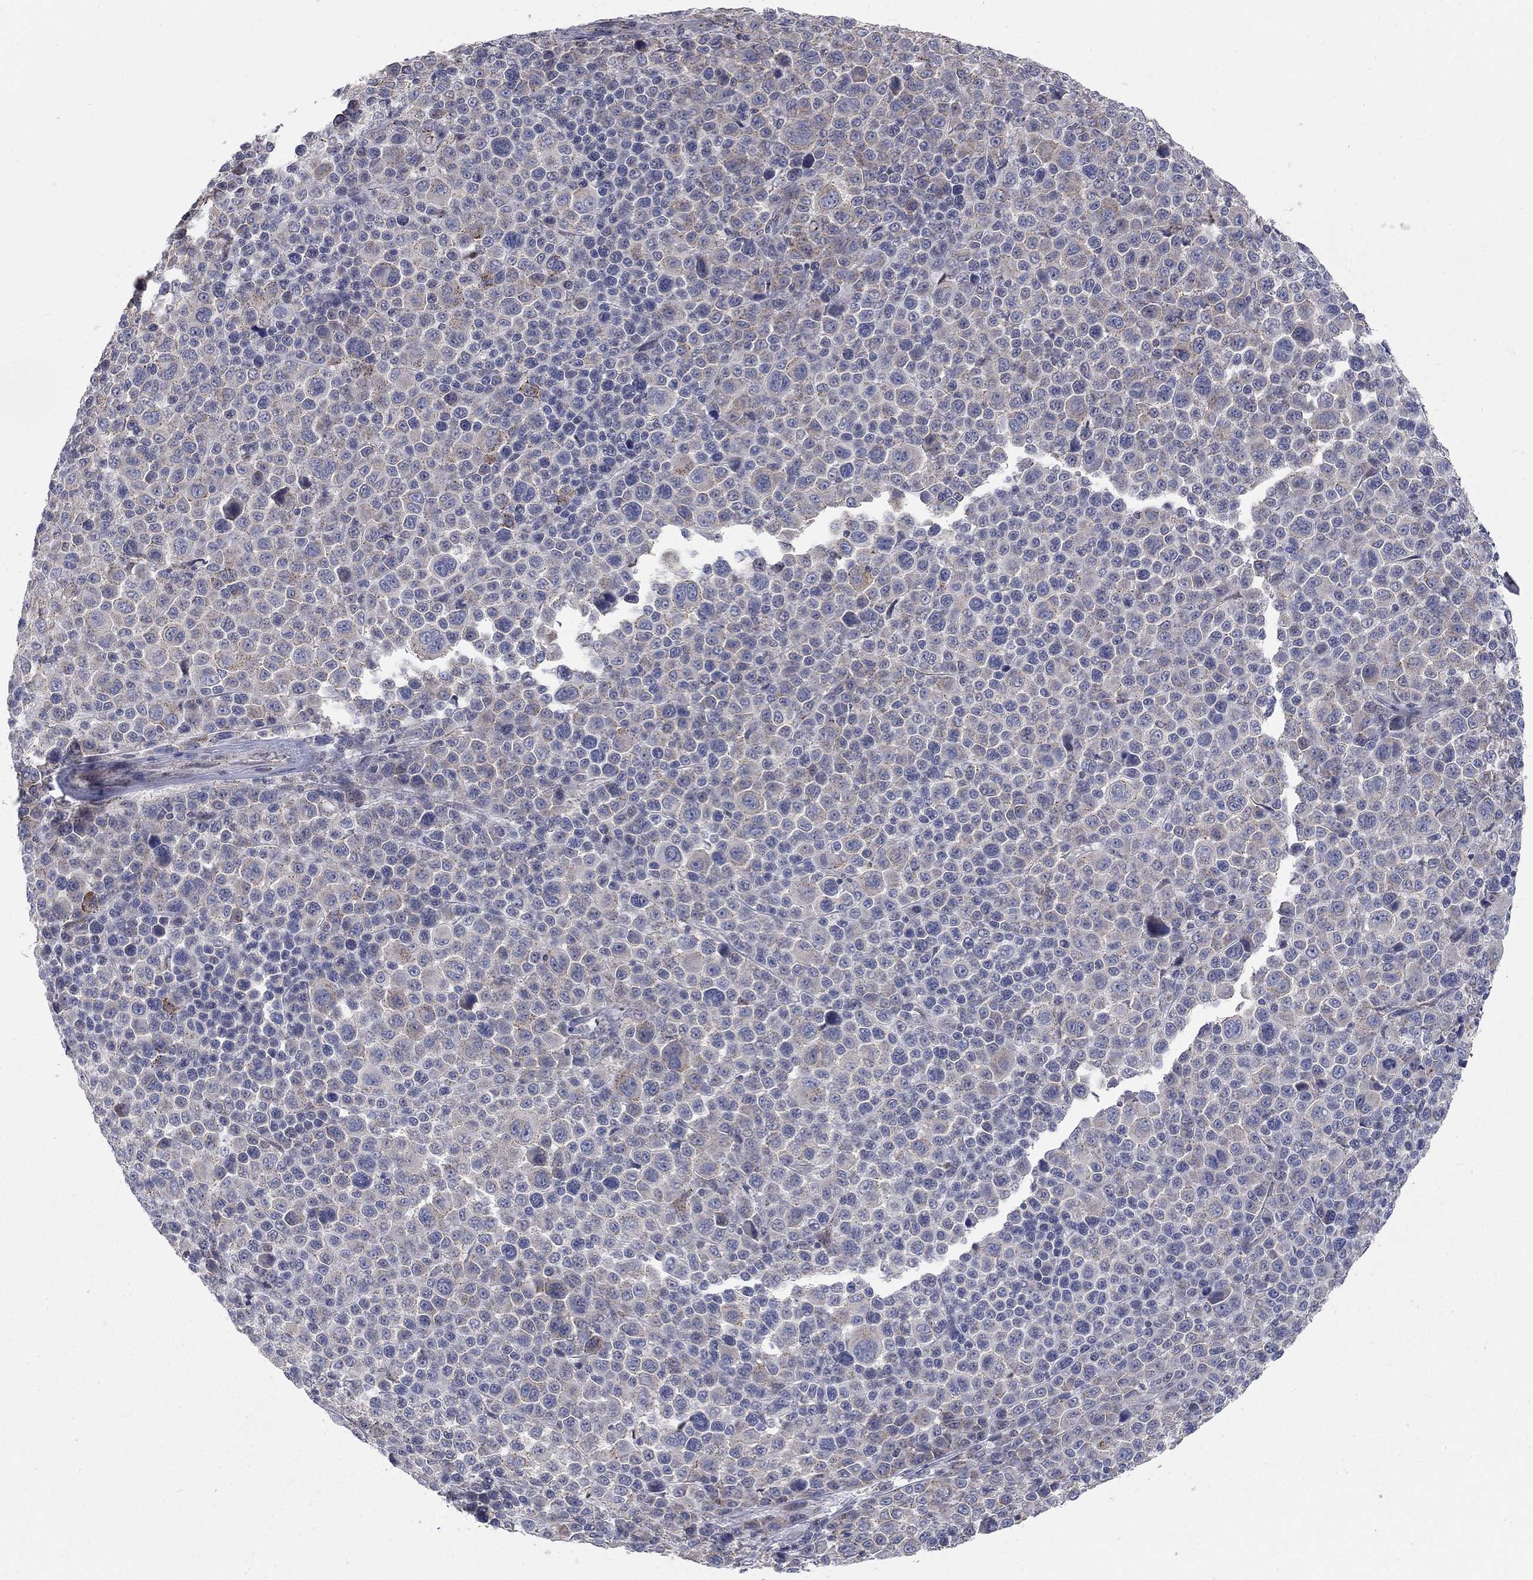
{"staining": {"intensity": "weak", "quantity": "<25%", "location": "cytoplasmic/membranous"}, "tissue": "melanoma", "cell_type": "Tumor cells", "image_type": "cancer", "snomed": [{"axis": "morphology", "description": "Malignant melanoma, NOS"}, {"axis": "topography", "description": "Skin"}], "caption": "This histopathology image is of malignant melanoma stained with IHC to label a protein in brown with the nuclei are counter-stained blue. There is no positivity in tumor cells.", "gene": "PANK3", "patient": {"sex": "female", "age": 57}}